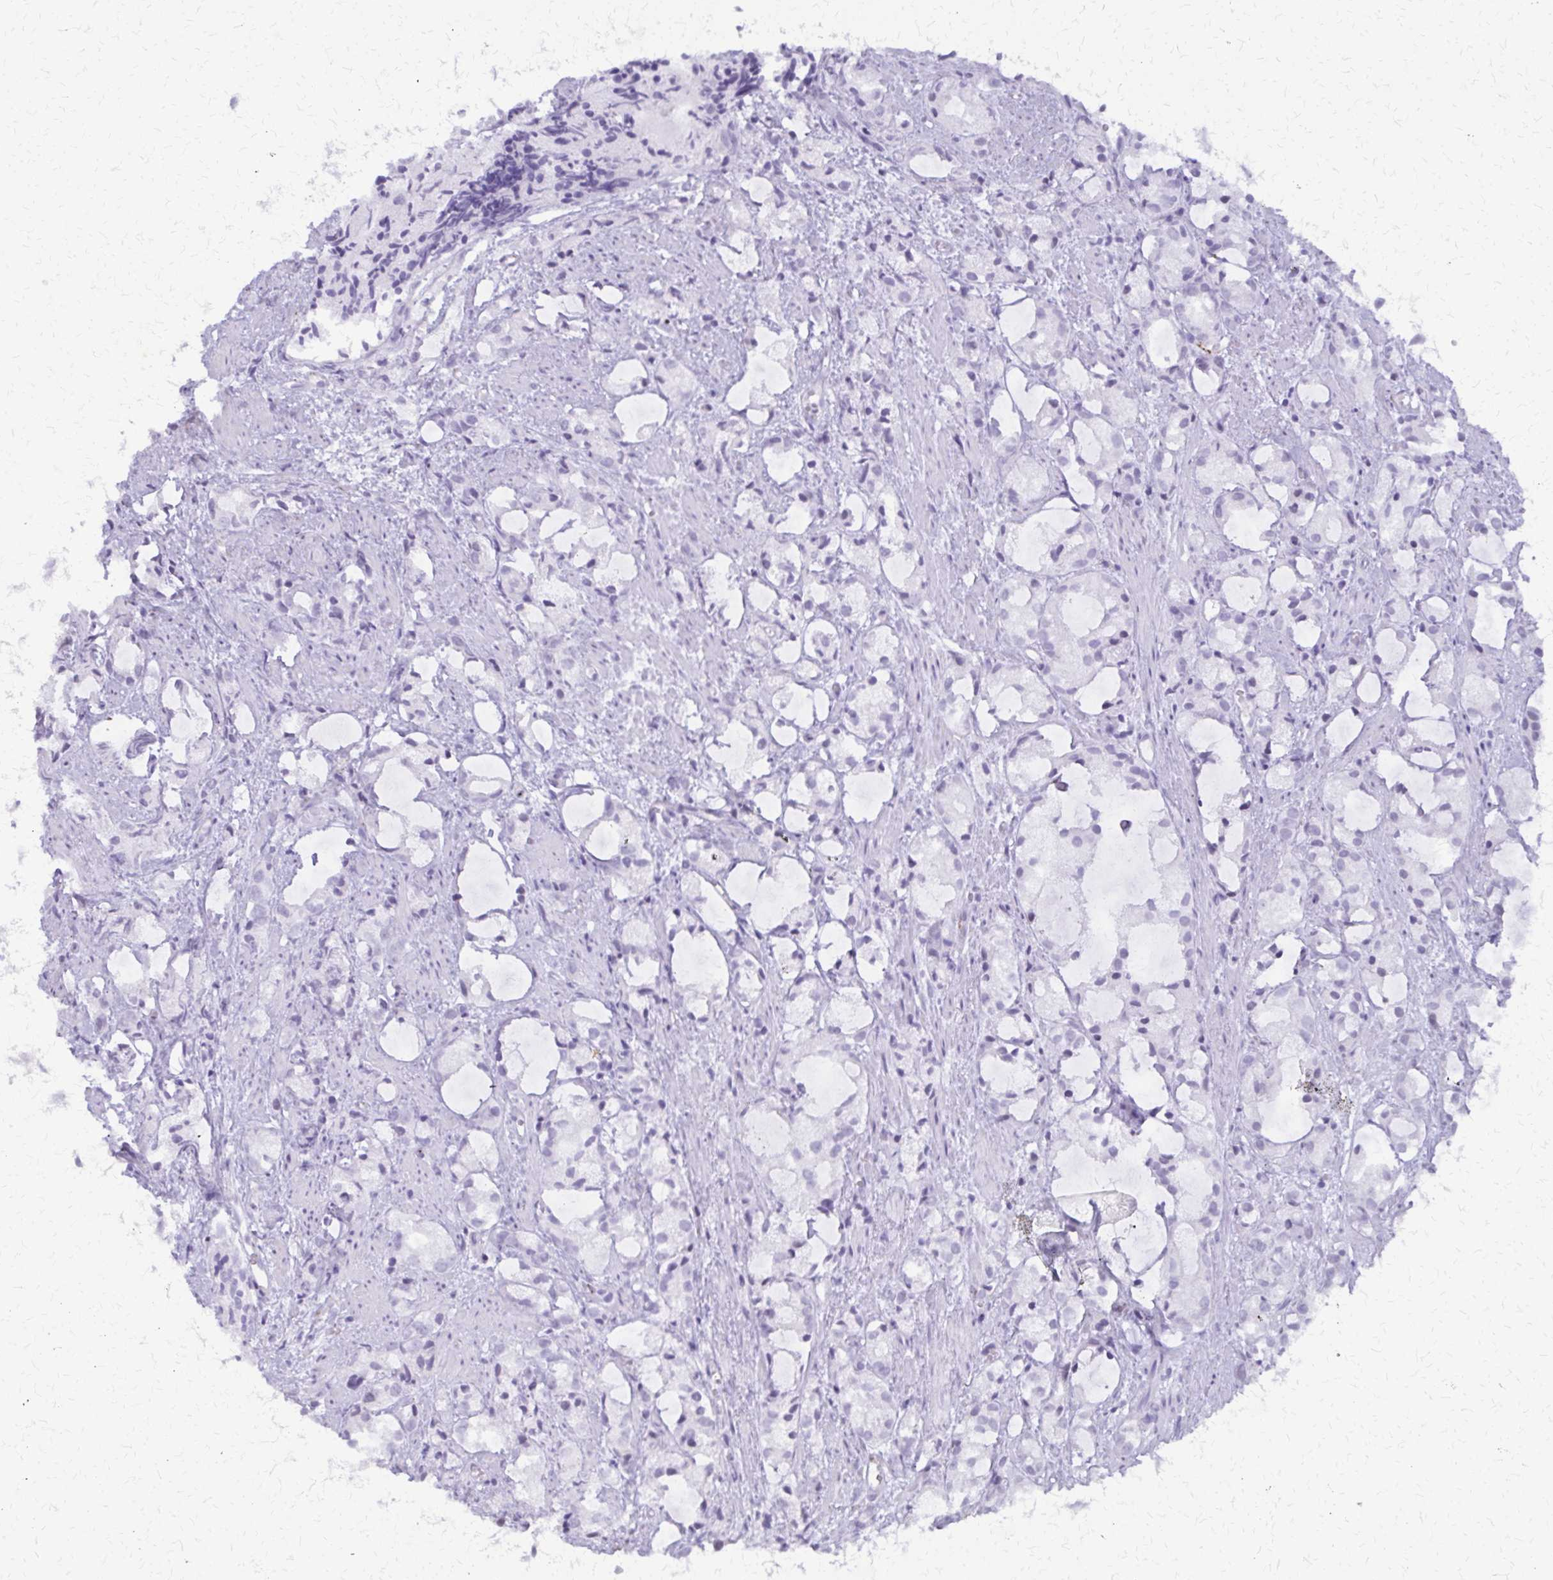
{"staining": {"intensity": "negative", "quantity": "none", "location": "none"}, "tissue": "prostate cancer", "cell_type": "Tumor cells", "image_type": "cancer", "snomed": [{"axis": "morphology", "description": "Adenocarcinoma, High grade"}, {"axis": "topography", "description": "Prostate"}], "caption": "Adenocarcinoma (high-grade) (prostate) was stained to show a protein in brown. There is no significant positivity in tumor cells.", "gene": "FAM162B", "patient": {"sex": "male", "age": 85}}